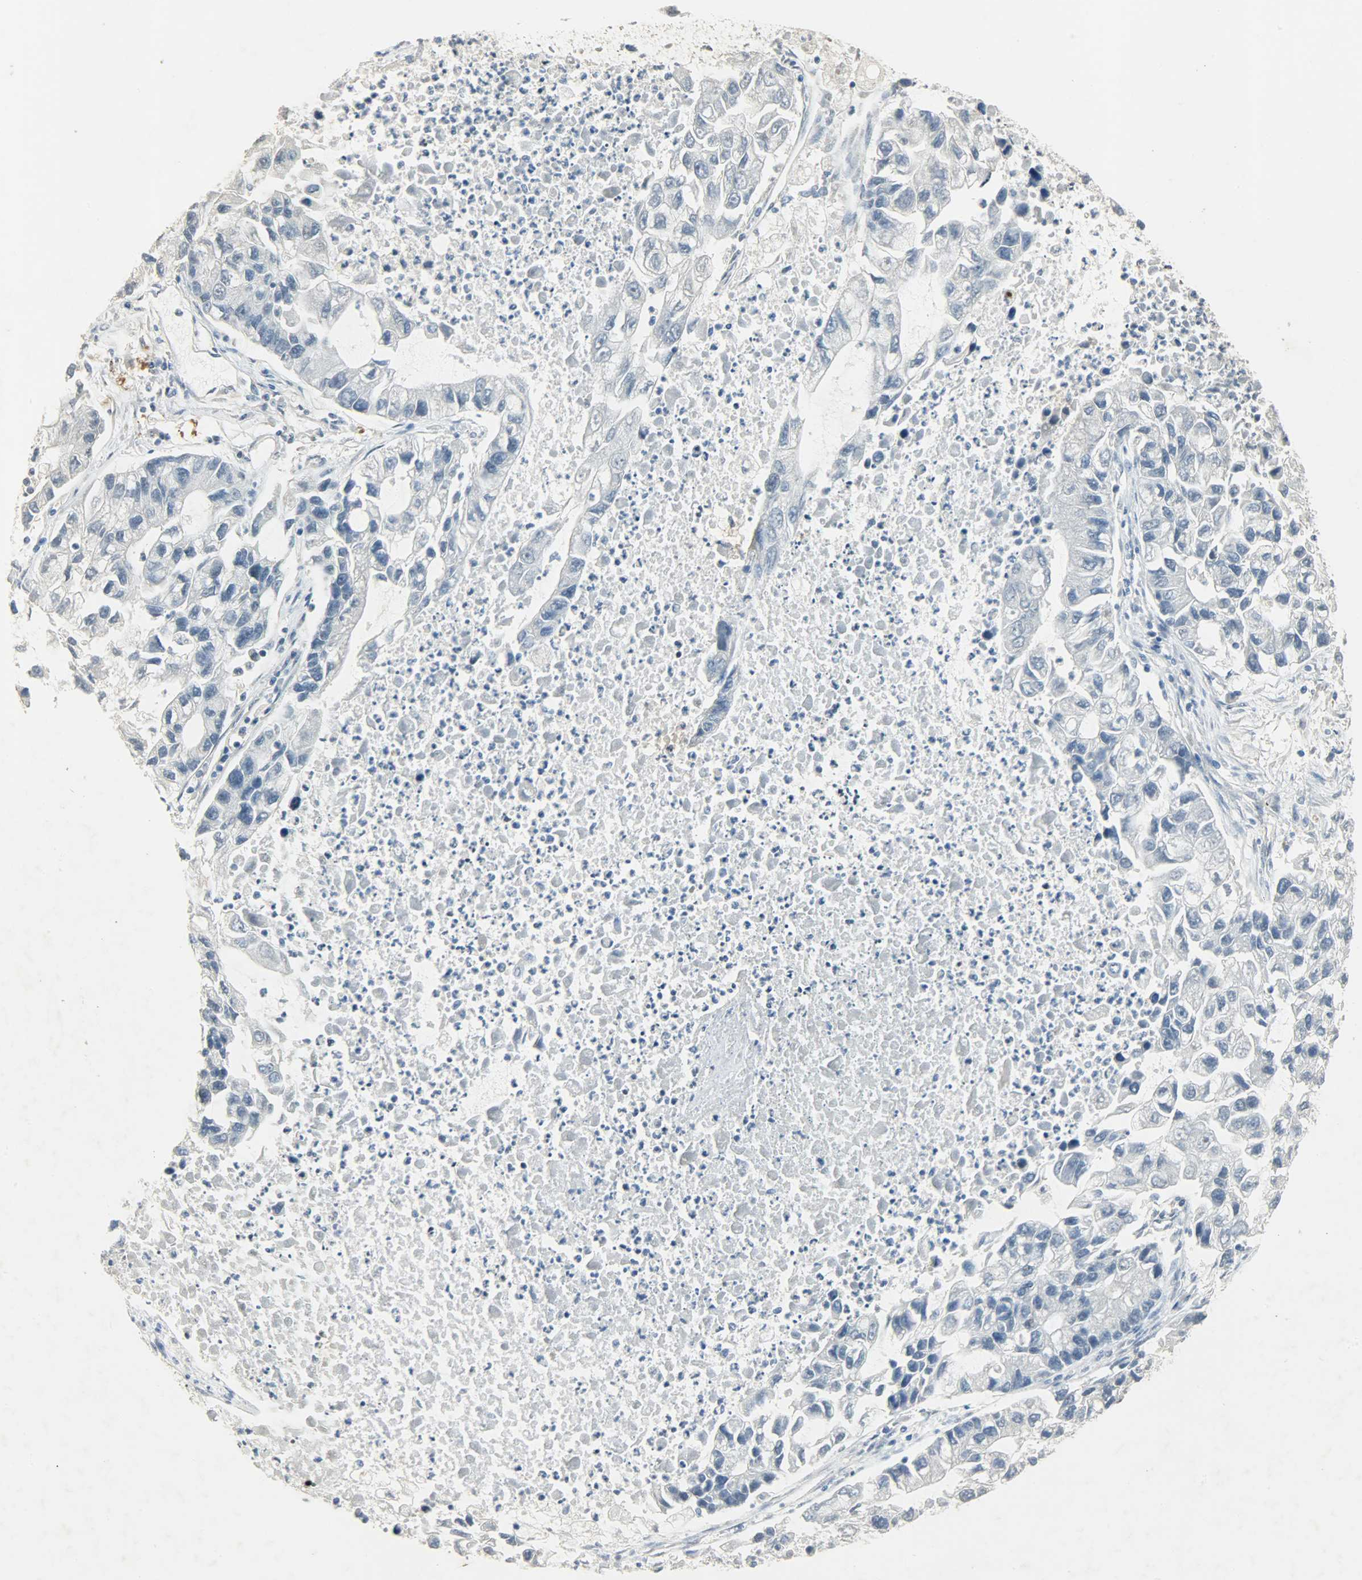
{"staining": {"intensity": "negative", "quantity": "none", "location": "none"}, "tissue": "lung cancer", "cell_type": "Tumor cells", "image_type": "cancer", "snomed": [{"axis": "morphology", "description": "Adenocarcinoma, NOS"}, {"axis": "topography", "description": "Lung"}], "caption": "Human lung adenocarcinoma stained for a protein using IHC exhibits no positivity in tumor cells.", "gene": "DNAJB6", "patient": {"sex": "female", "age": 51}}